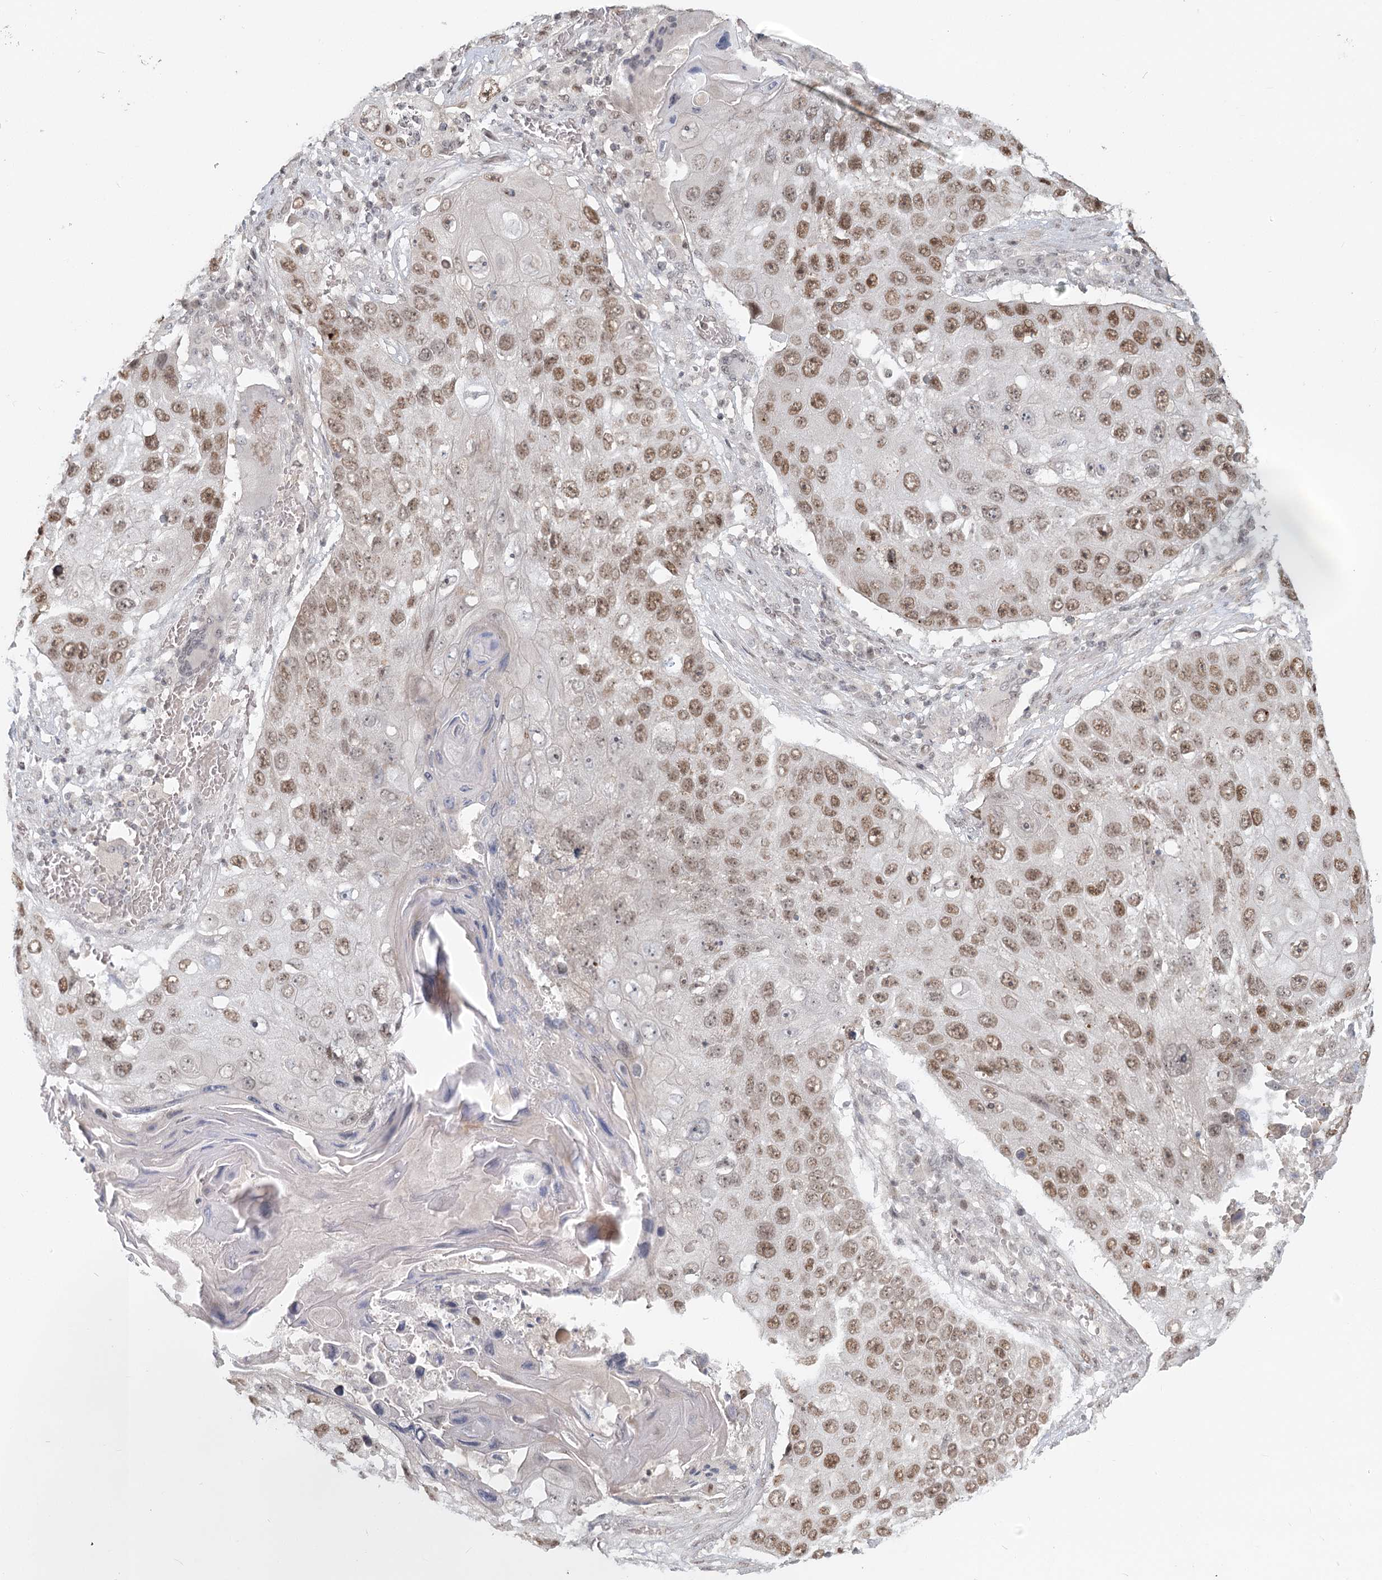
{"staining": {"intensity": "strong", "quantity": "25%-75%", "location": "nuclear"}, "tissue": "lung cancer", "cell_type": "Tumor cells", "image_type": "cancer", "snomed": [{"axis": "morphology", "description": "Squamous cell carcinoma, NOS"}, {"axis": "topography", "description": "Lung"}], "caption": "Immunohistochemical staining of lung squamous cell carcinoma exhibits high levels of strong nuclear positivity in about 25%-75% of tumor cells.", "gene": "R3HCC1L", "patient": {"sex": "male", "age": 61}}